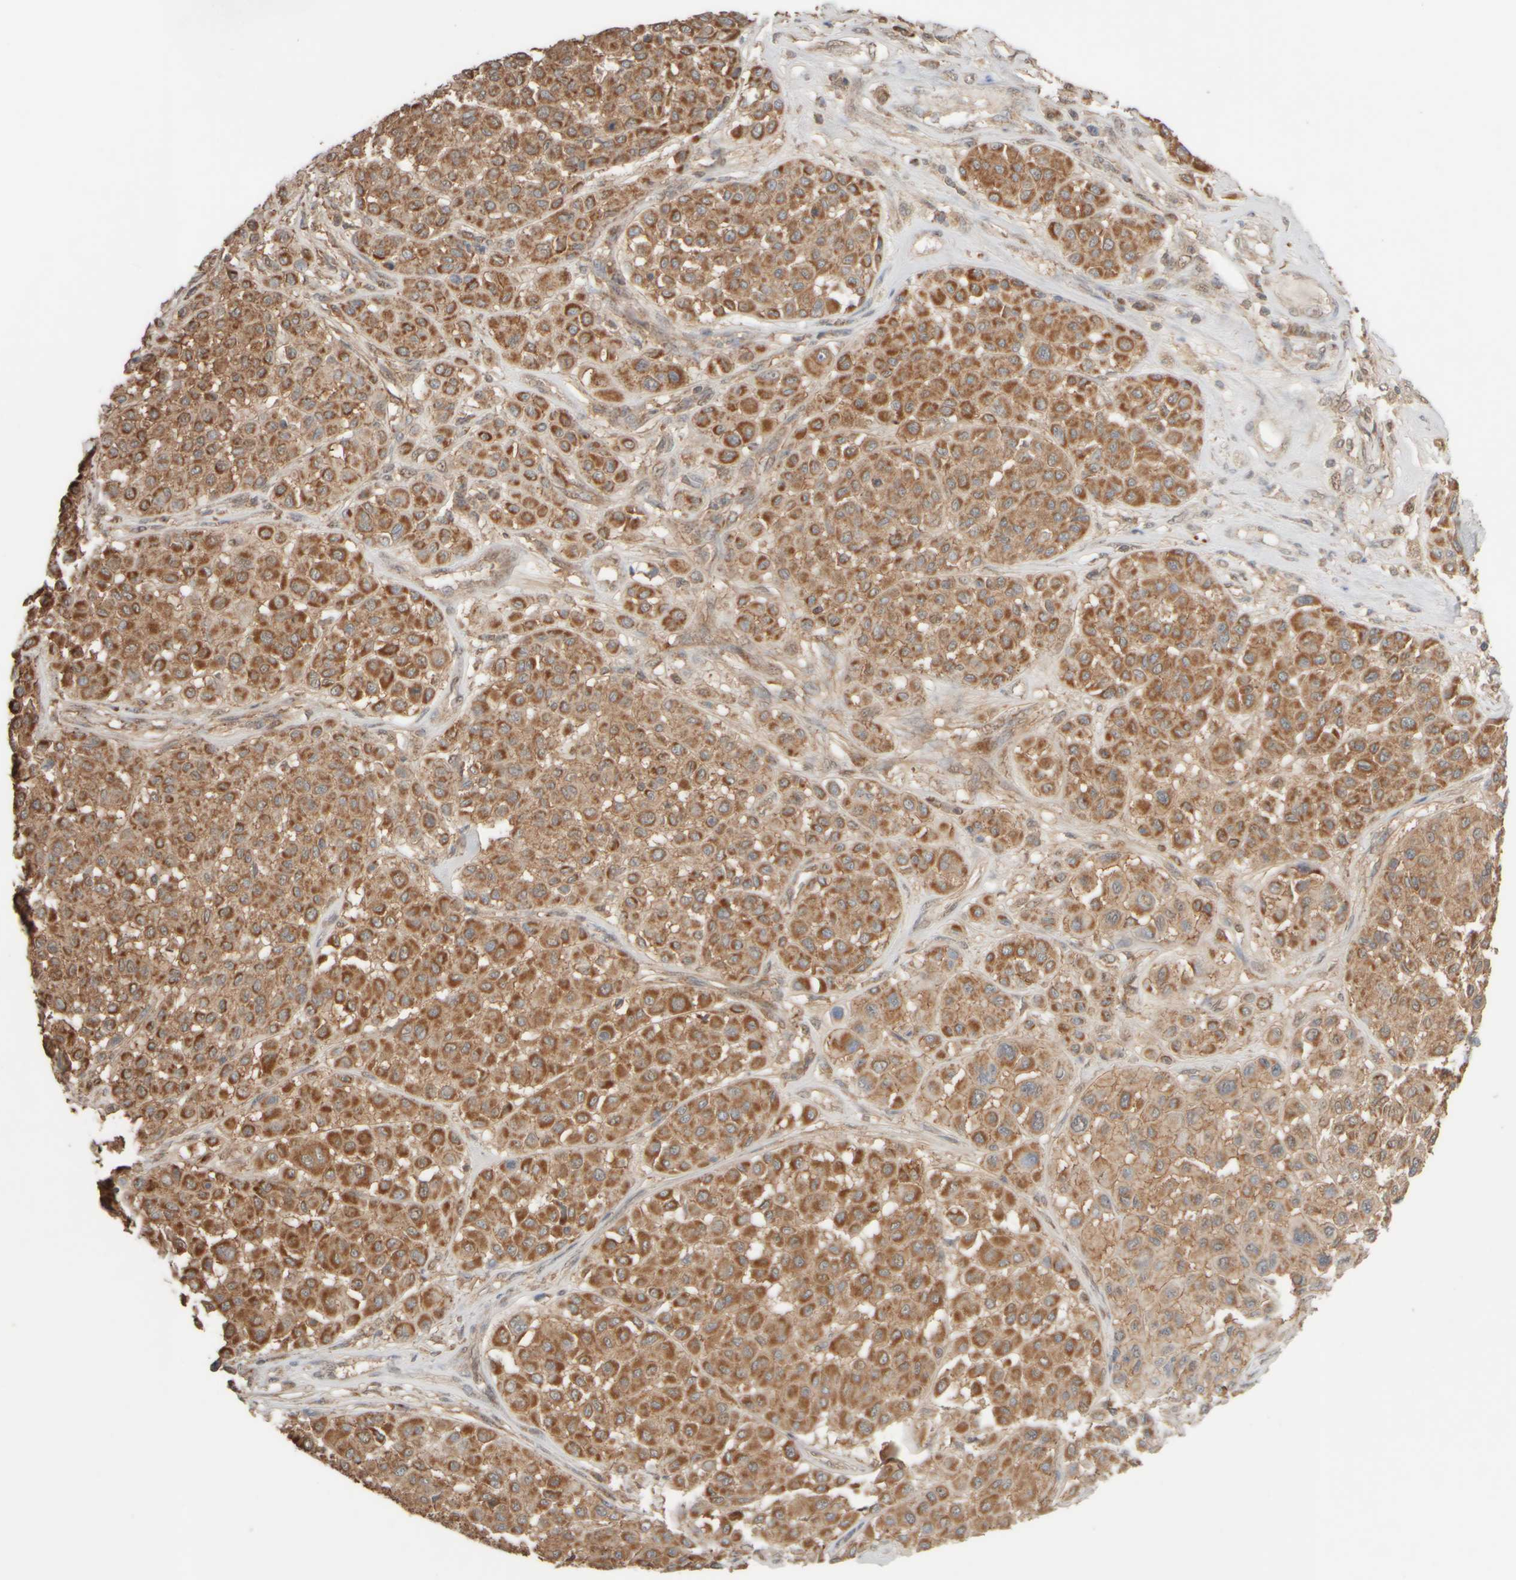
{"staining": {"intensity": "strong", "quantity": "25%-75%", "location": "cytoplasmic/membranous"}, "tissue": "melanoma", "cell_type": "Tumor cells", "image_type": "cancer", "snomed": [{"axis": "morphology", "description": "Malignant melanoma, Metastatic site"}, {"axis": "topography", "description": "Soft tissue"}], "caption": "Melanoma stained with a brown dye exhibits strong cytoplasmic/membranous positive positivity in about 25%-75% of tumor cells.", "gene": "EIF2B3", "patient": {"sex": "male", "age": 41}}